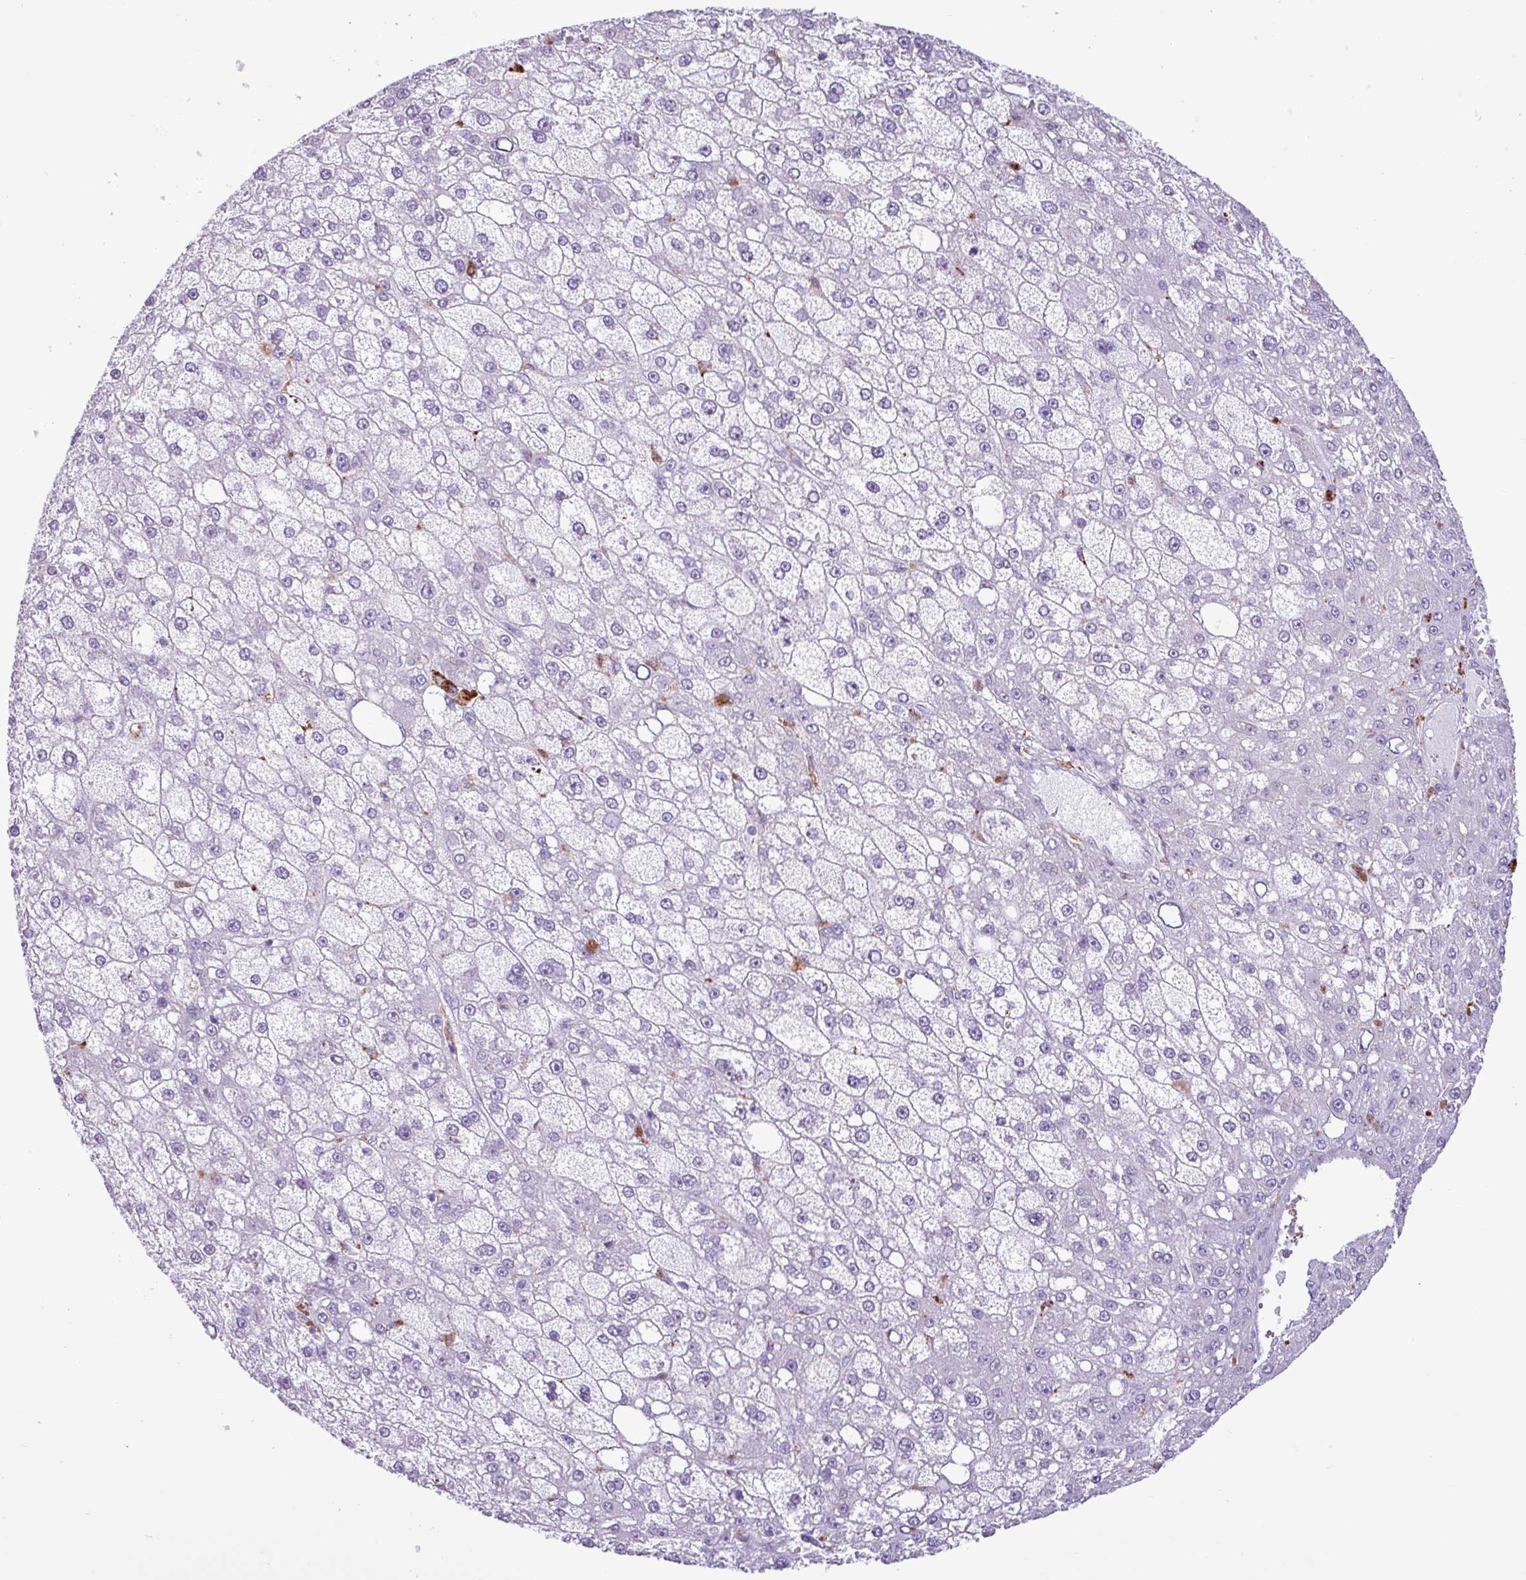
{"staining": {"intensity": "negative", "quantity": "none", "location": "none"}, "tissue": "liver cancer", "cell_type": "Tumor cells", "image_type": "cancer", "snomed": [{"axis": "morphology", "description": "Carcinoma, Hepatocellular, NOS"}, {"axis": "topography", "description": "Liver"}], "caption": "A high-resolution histopathology image shows immunohistochemistry (IHC) staining of liver hepatocellular carcinoma, which demonstrates no significant expression in tumor cells. (Stains: DAB (3,3'-diaminobenzidine) immunohistochemistry with hematoxylin counter stain, Microscopy: brightfield microscopy at high magnification).", "gene": "TMEM200C", "patient": {"sex": "male", "age": 67}}